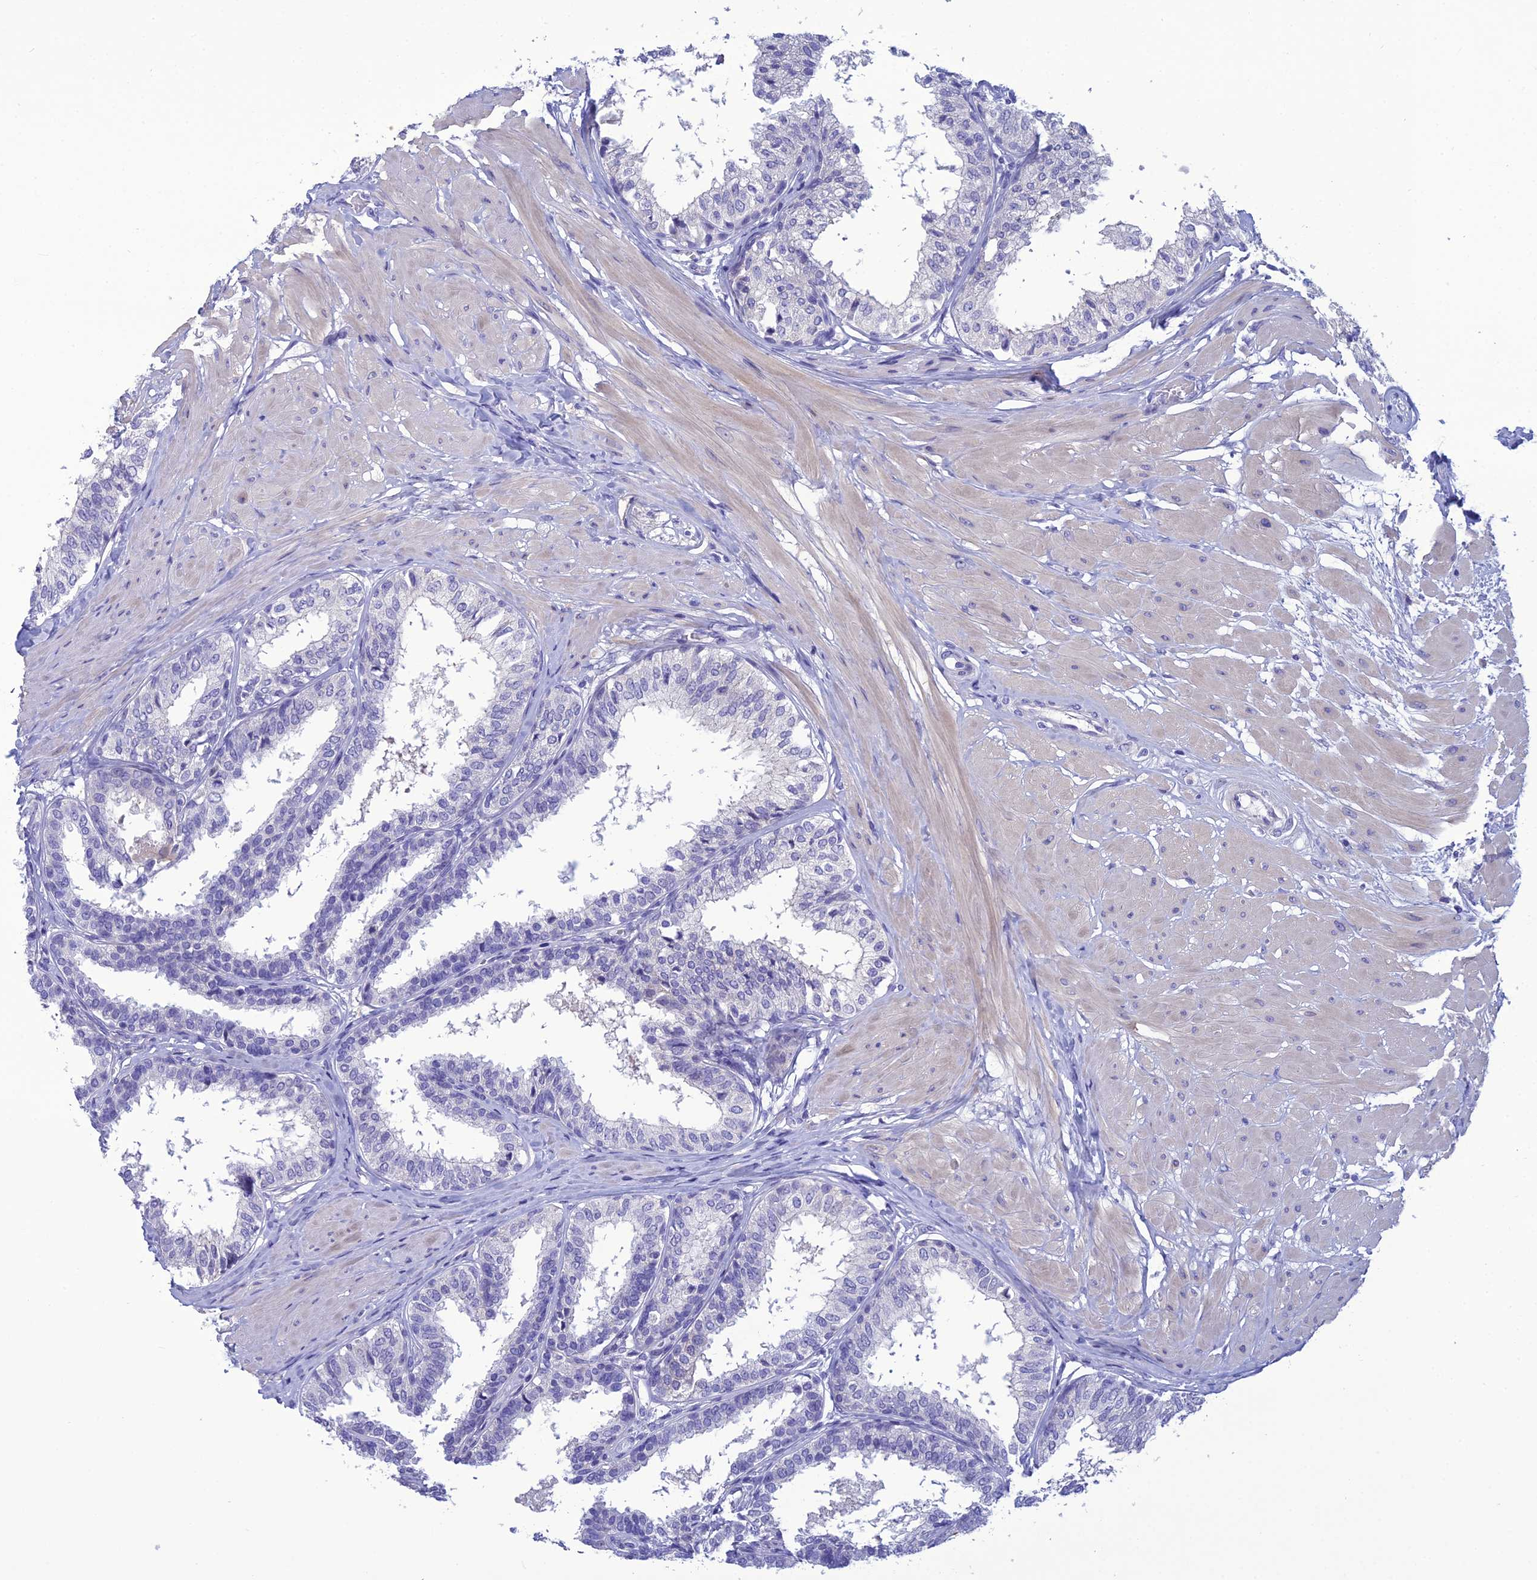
{"staining": {"intensity": "negative", "quantity": "none", "location": "none"}, "tissue": "prostate", "cell_type": "Glandular cells", "image_type": "normal", "snomed": [{"axis": "morphology", "description": "Normal tissue, NOS"}, {"axis": "topography", "description": "Prostate"}], "caption": "This is a histopathology image of immunohistochemistry (IHC) staining of benign prostate, which shows no expression in glandular cells. Nuclei are stained in blue.", "gene": "CRB2", "patient": {"sex": "male", "age": 48}}